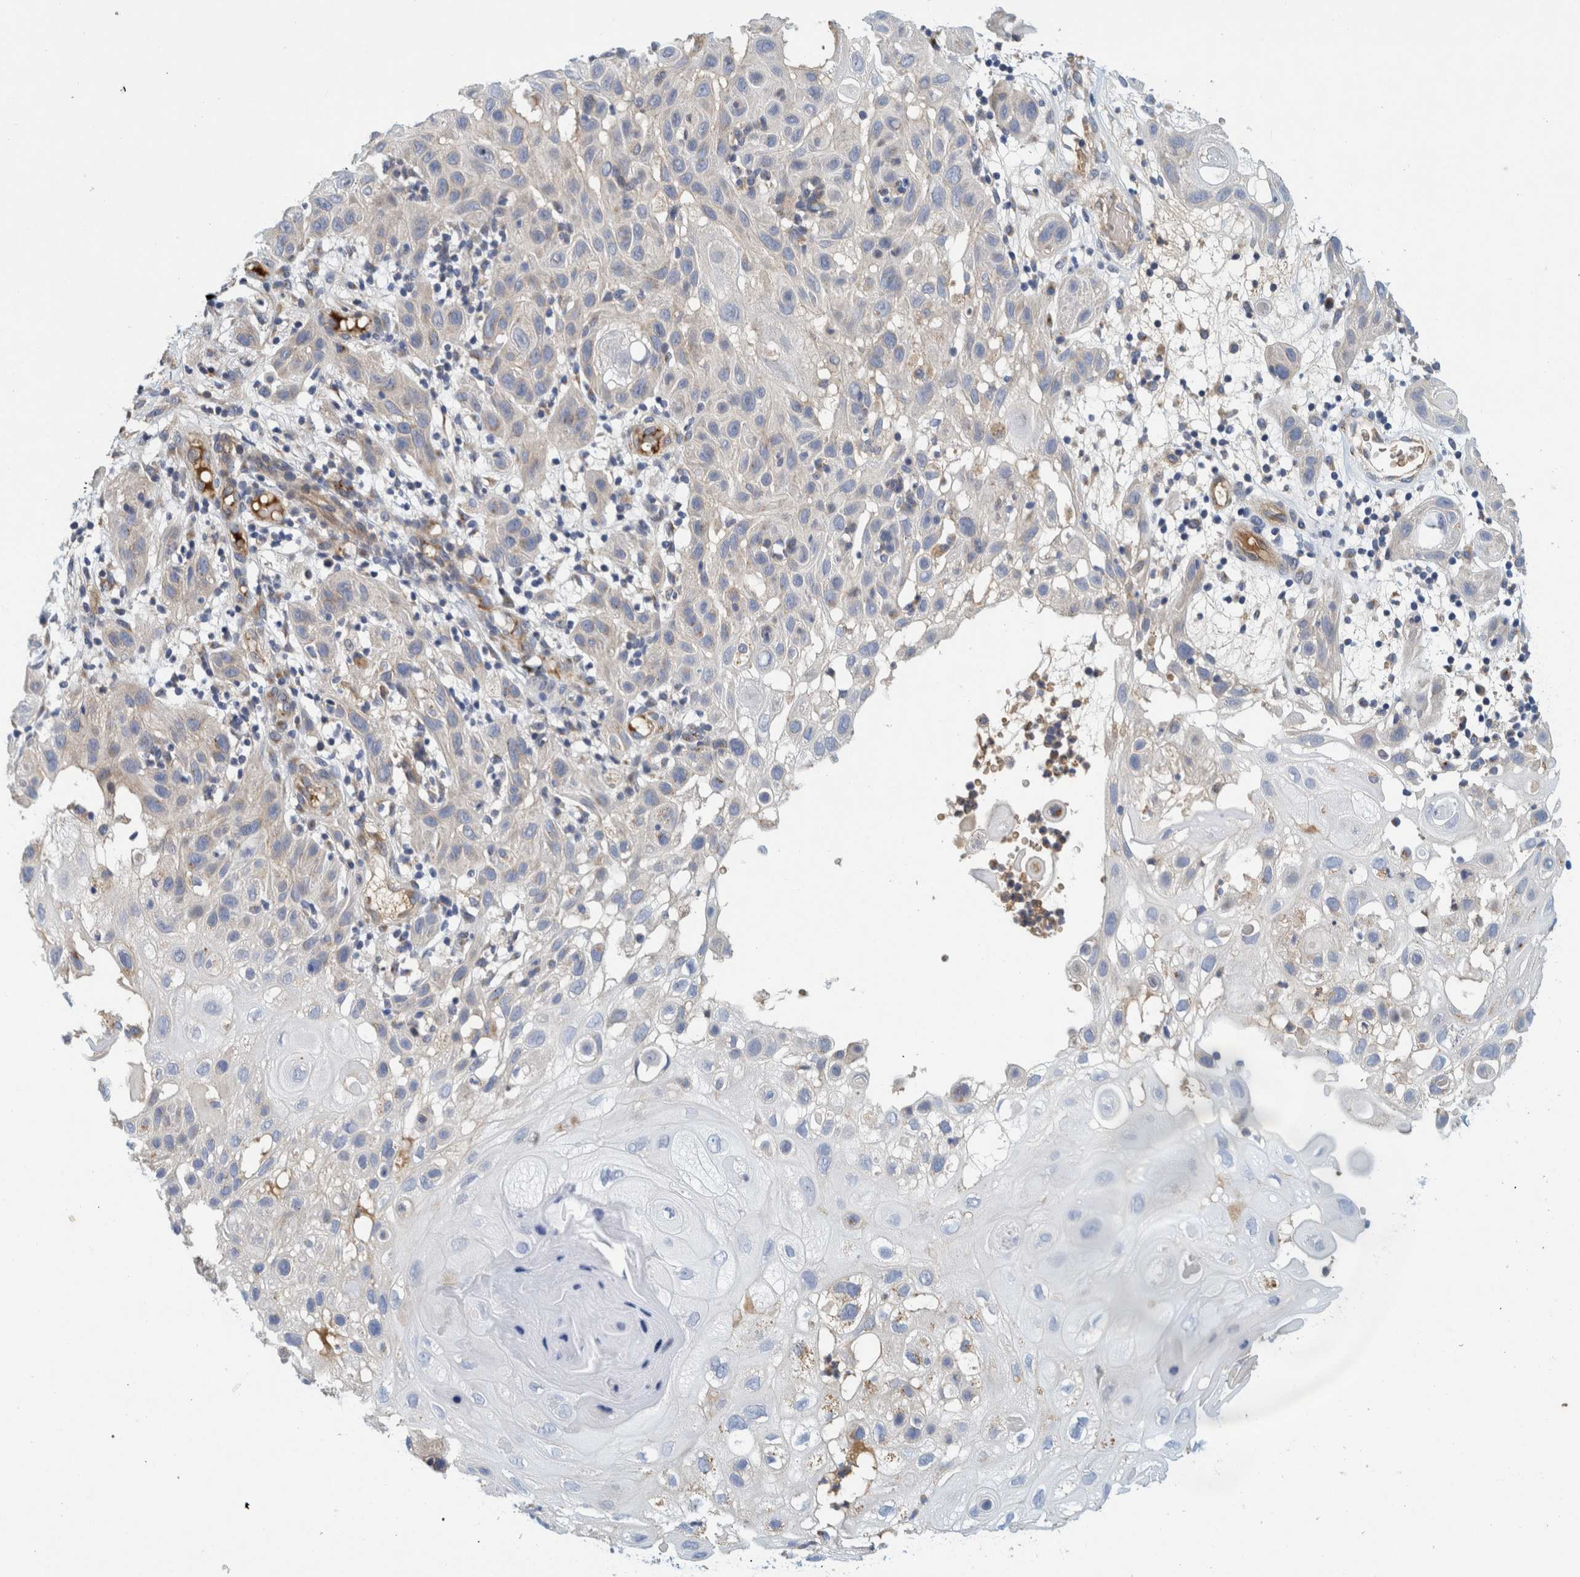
{"staining": {"intensity": "negative", "quantity": "none", "location": "none"}, "tissue": "skin cancer", "cell_type": "Tumor cells", "image_type": "cancer", "snomed": [{"axis": "morphology", "description": "Squamous cell carcinoma, NOS"}, {"axis": "topography", "description": "Skin"}], "caption": "DAB (3,3'-diaminobenzidine) immunohistochemical staining of skin squamous cell carcinoma exhibits no significant staining in tumor cells.", "gene": "ZNF324B", "patient": {"sex": "female", "age": 96}}